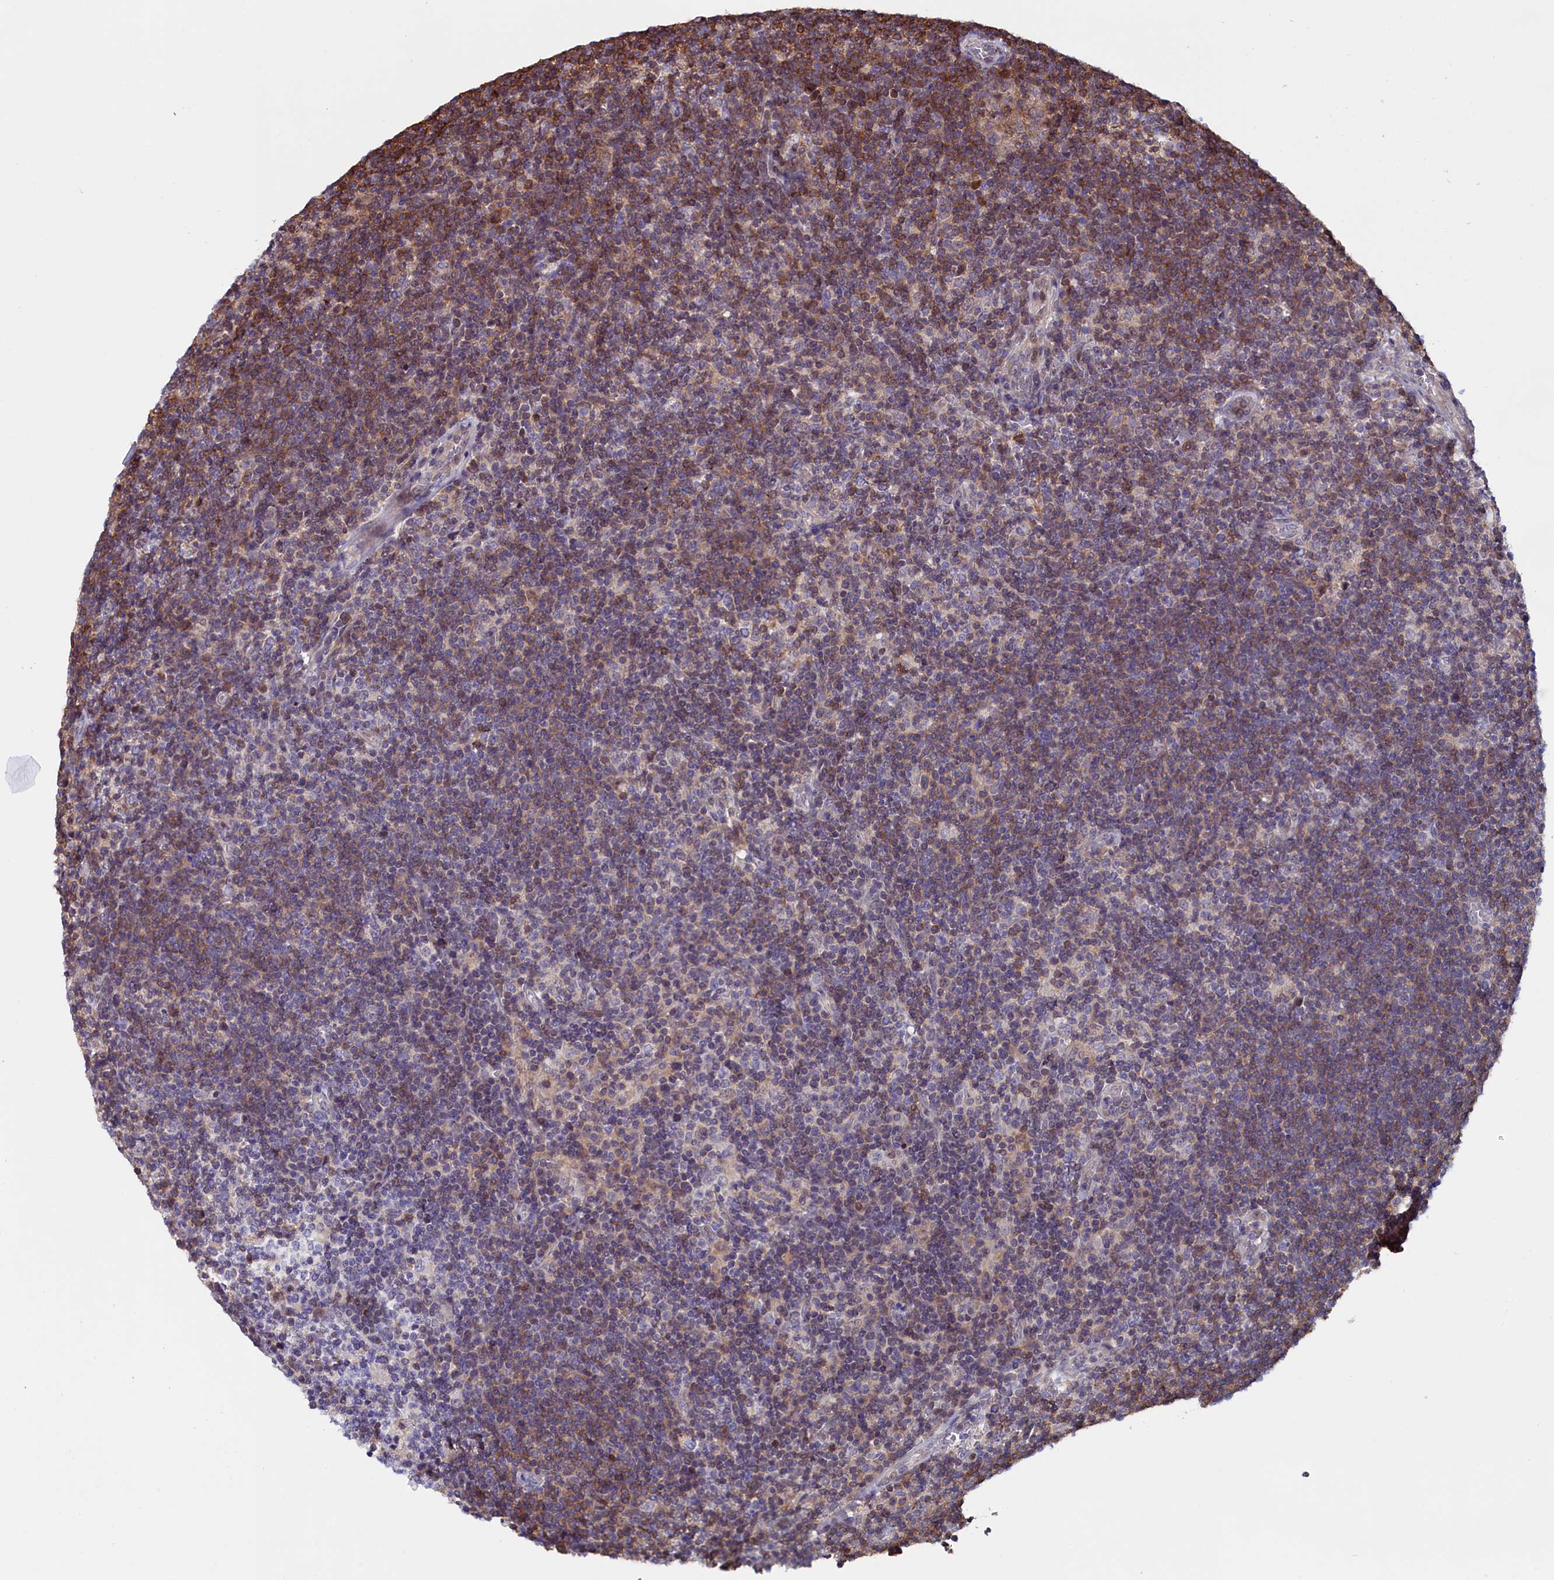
{"staining": {"intensity": "negative", "quantity": "none", "location": "none"}, "tissue": "lymphoma", "cell_type": "Tumor cells", "image_type": "cancer", "snomed": [{"axis": "morphology", "description": "Hodgkin's disease, NOS"}, {"axis": "topography", "description": "Lymph node"}], "caption": "Tumor cells show no significant protein staining in Hodgkin's disease.", "gene": "CIAPIN1", "patient": {"sex": "female", "age": 57}}